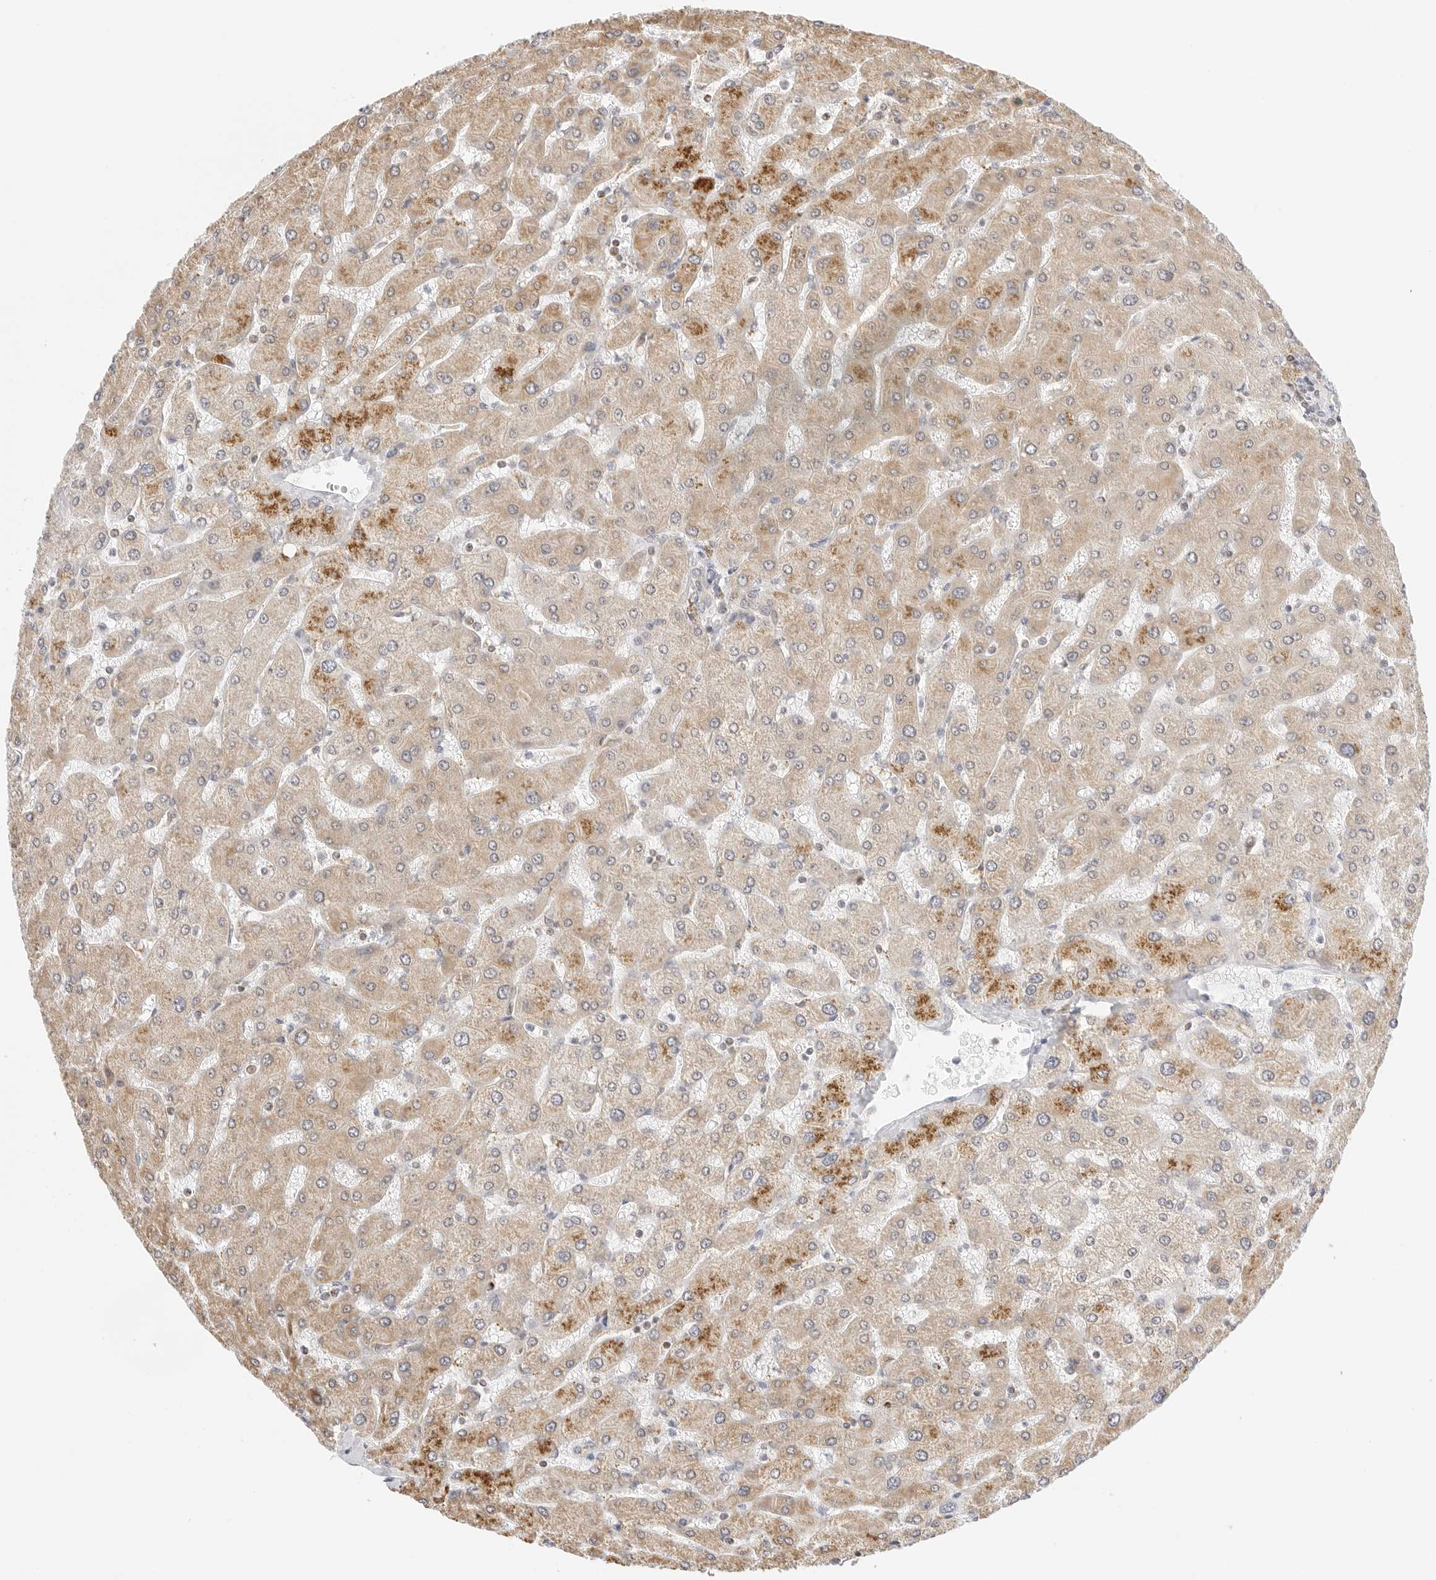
{"staining": {"intensity": "weak", "quantity": "<25%", "location": "cytoplasmic/membranous"}, "tissue": "liver", "cell_type": "Cholangiocytes", "image_type": "normal", "snomed": [{"axis": "morphology", "description": "Normal tissue, NOS"}, {"axis": "topography", "description": "Liver"}], "caption": "DAB (3,3'-diaminobenzidine) immunohistochemical staining of benign human liver exhibits no significant staining in cholangiocytes.", "gene": "GORAB", "patient": {"sex": "male", "age": 55}}